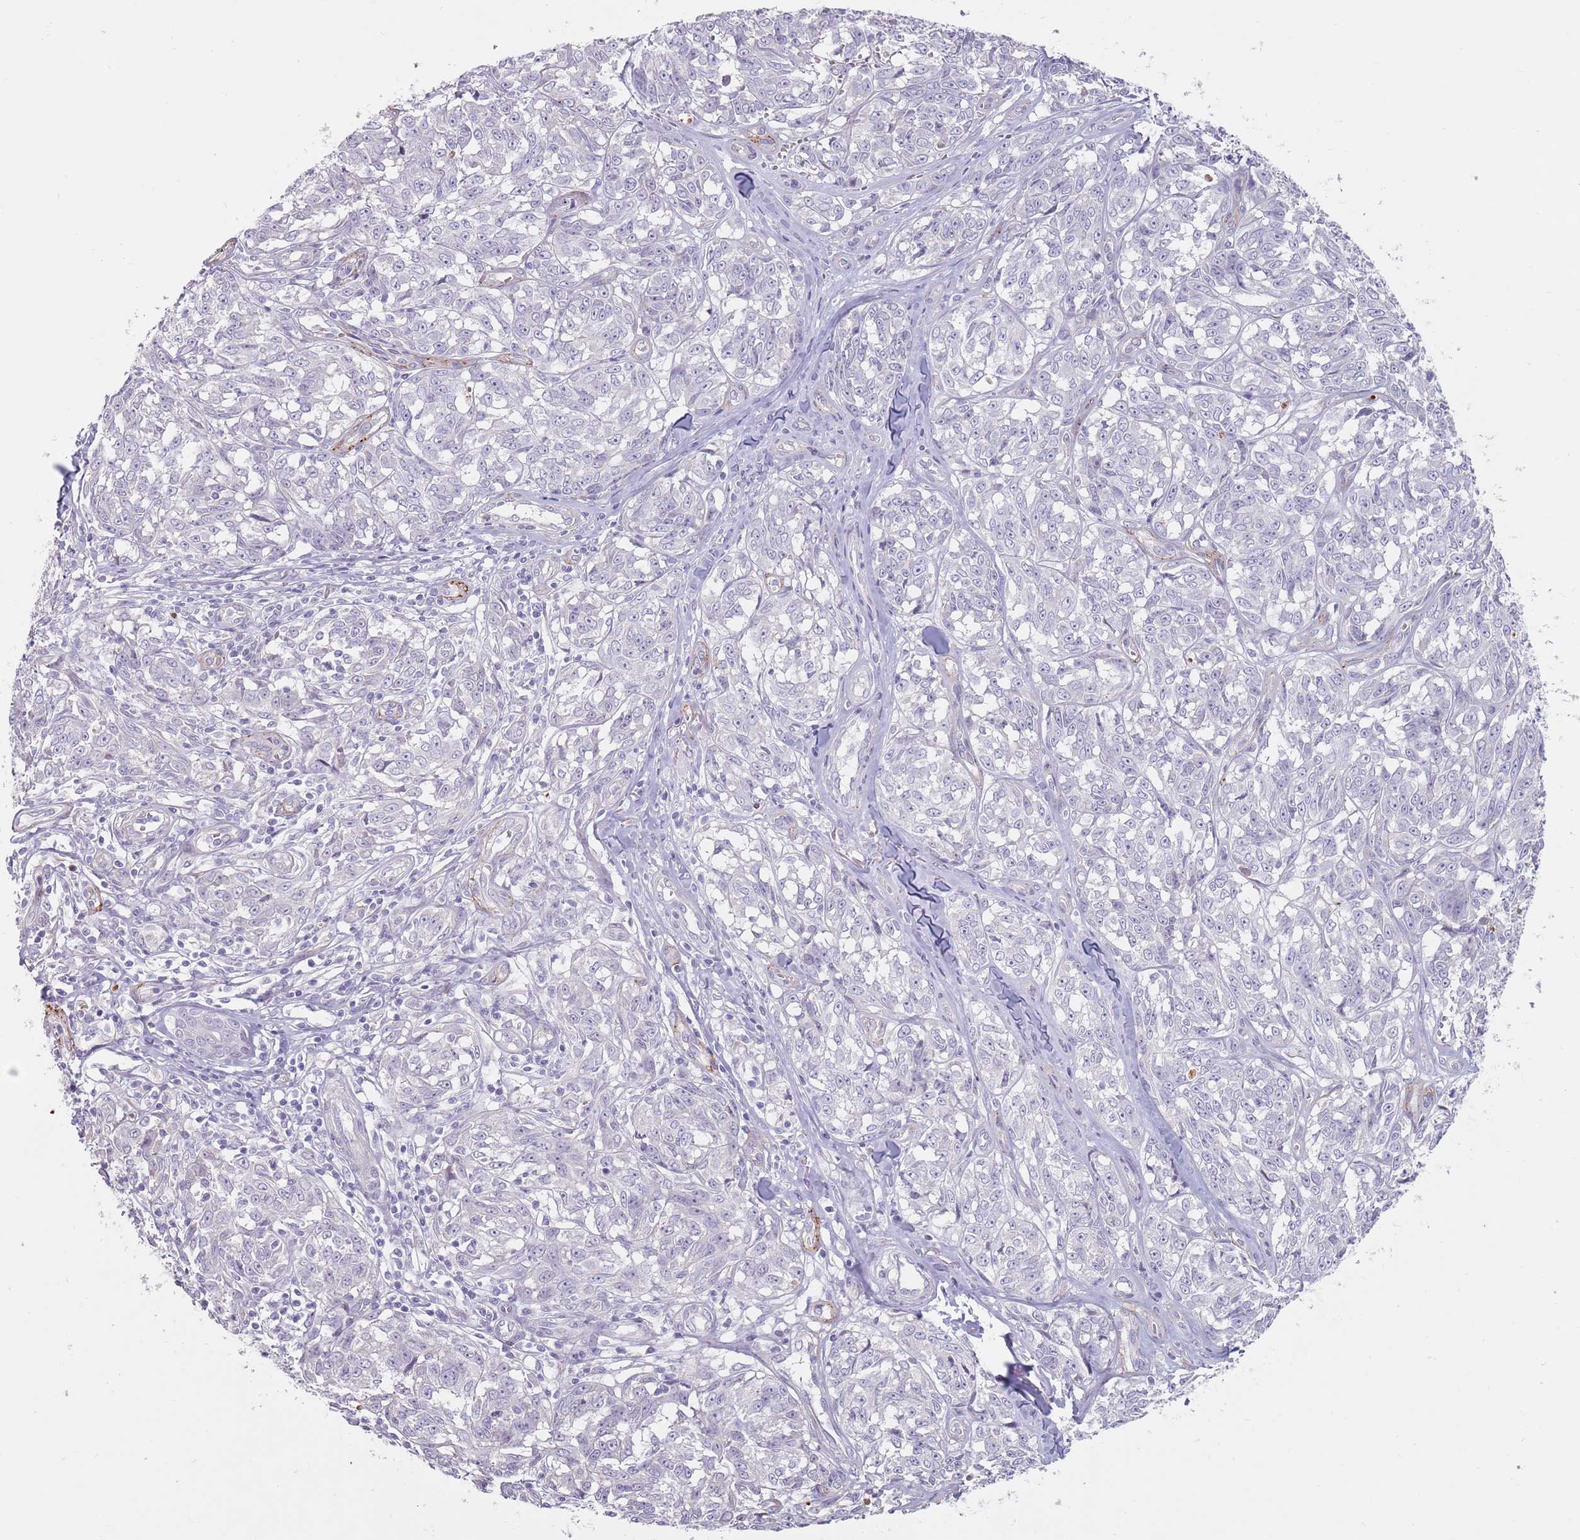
{"staining": {"intensity": "negative", "quantity": "none", "location": "none"}, "tissue": "melanoma", "cell_type": "Tumor cells", "image_type": "cancer", "snomed": [{"axis": "morphology", "description": "Normal tissue, NOS"}, {"axis": "morphology", "description": "Malignant melanoma, NOS"}, {"axis": "topography", "description": "Skin"}], "caption": "Protein analysis of melanoma exhibits no significant positivity in tumor cells. (DAB (3,3'-diaminobenzidine) immunohistochemistry (IHC) with hematoxylin counter stain).", "gene": "DXO", "patient": {"sex": "female", "age": 64}}